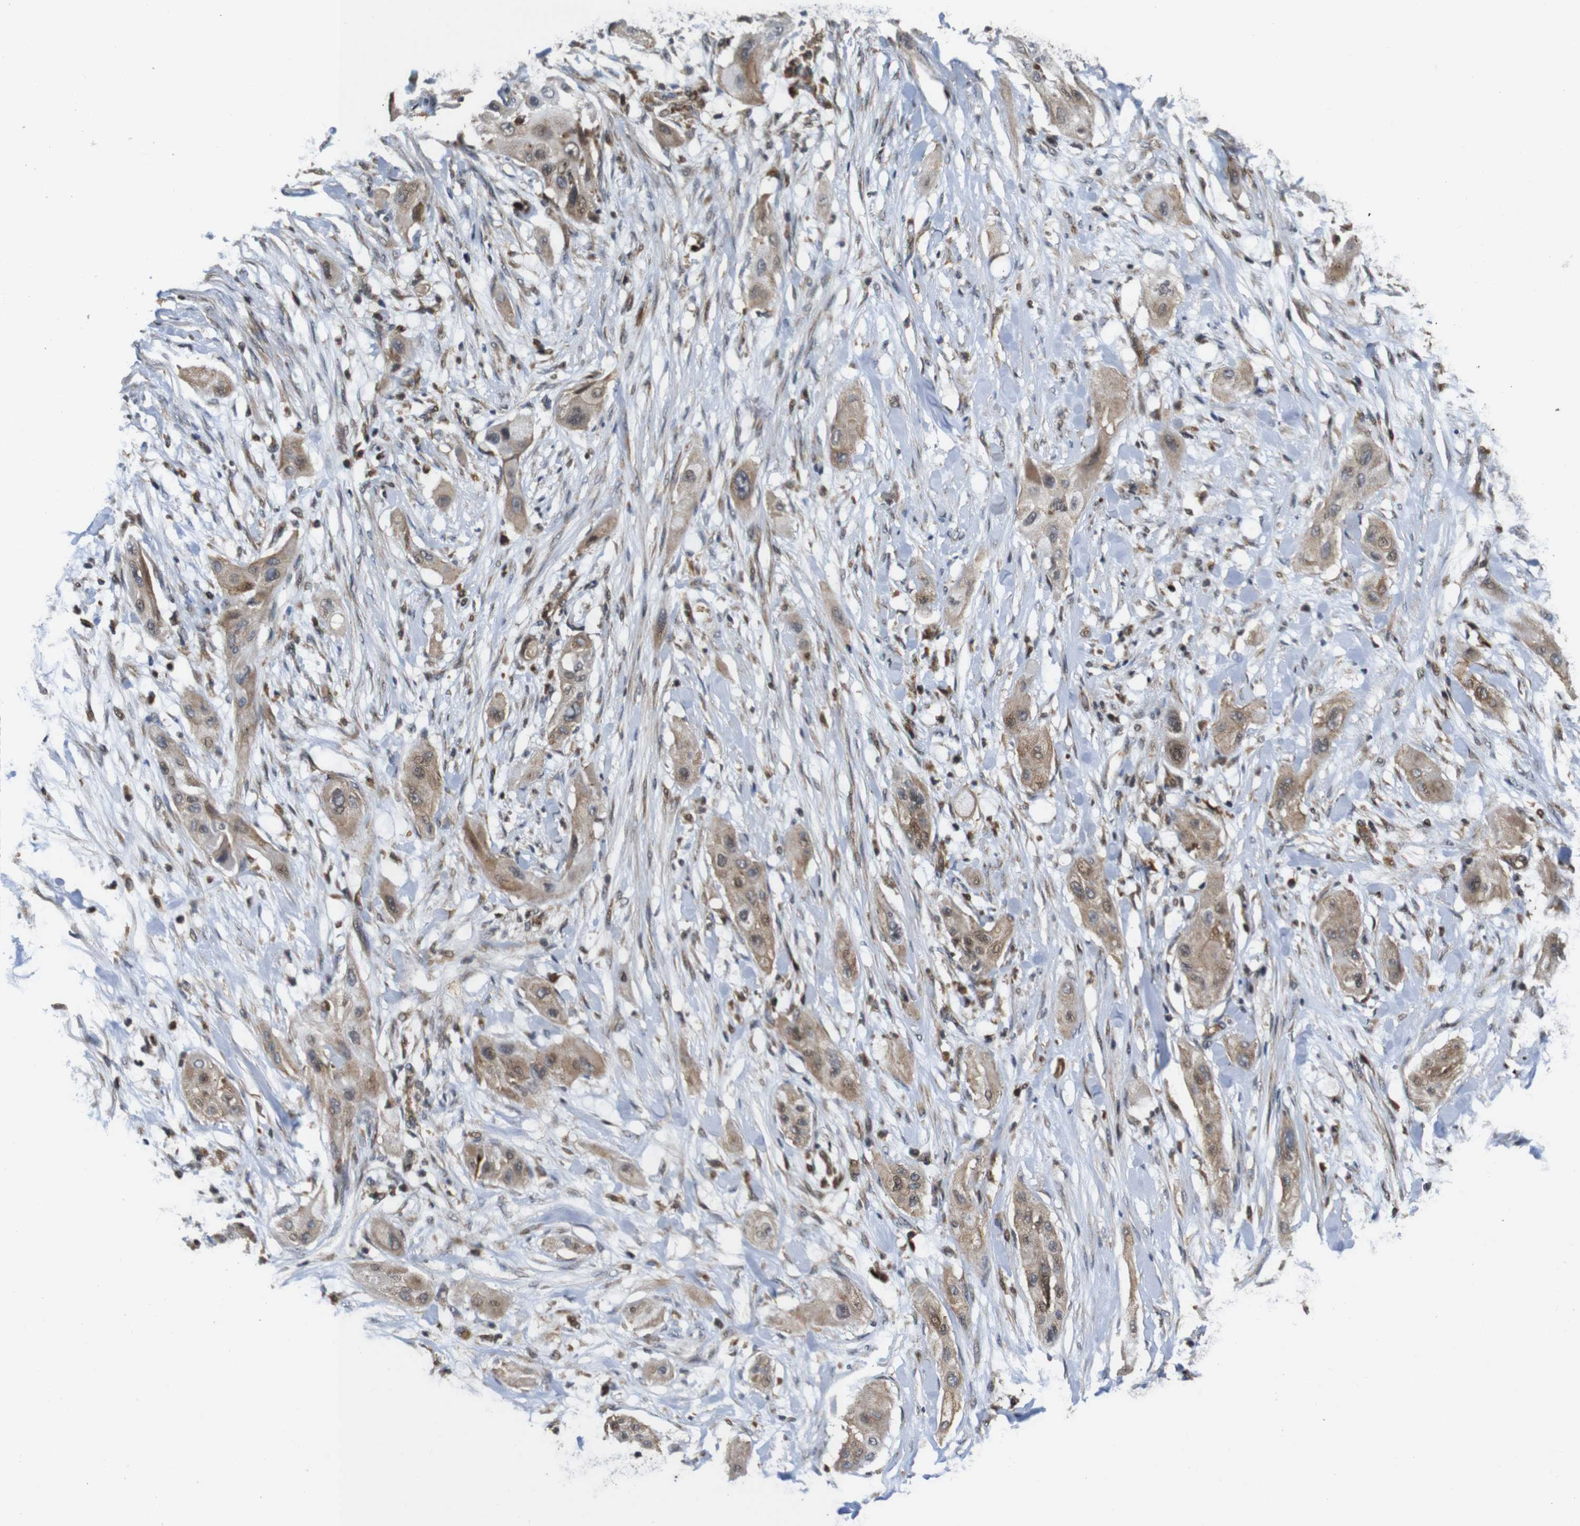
{"staining": {"intensity": "weak", "quantity": ">75%", "location": "cytoplasmic/membranous"}, "tissue": "lung cancer", "cell_type": "Tumor cells", "image_type": "cancer", "snomed": [{"axis": "morphology", "description": "Squamous cell carcinoma, NOS"}, {"axis": "topography", "description": "Lung"}], "caption": "IHC photomicrograph of neoplastic tissue: human lung squamous cell carcinoma stained using immunohistochemistry exhibits low levels of weak protein expression localized specifically in the cytoplasmic/membranous of tumor cells, appearing as a cytoplasmic/membranous brown color.", "gene": "SNN", "patient": {"sex": "female", "age": 47}}